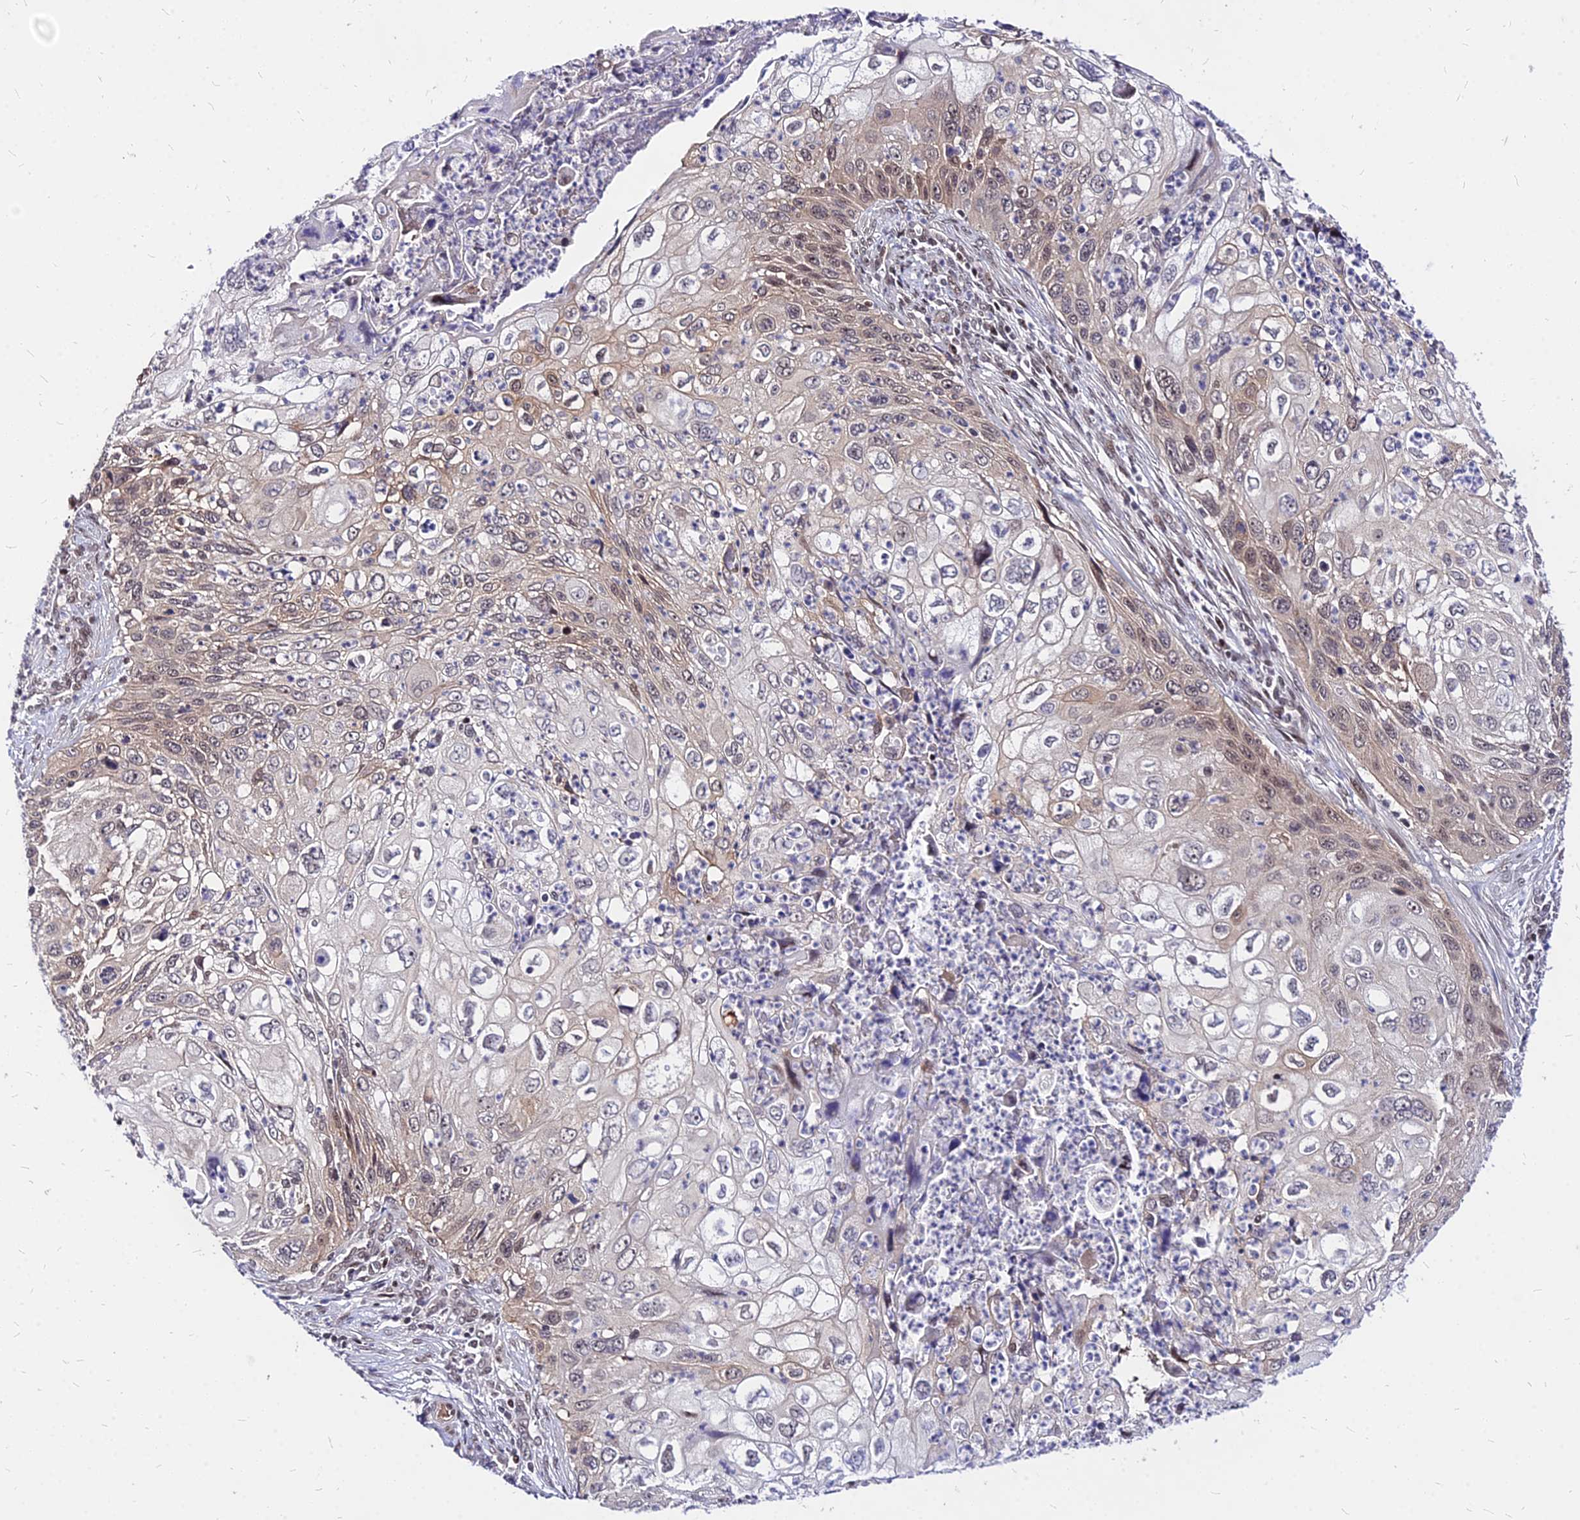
{"staining": {"intensity": "weak", "quantity": "25%-75%", "location": "cytoplasmic/membranous,nuclear"}, "tissue": "cervical cancer", "cell_type": "Tumor cells", "image_type": "cancer", "snomed": [{"axis": "morphology", "description": "Squamous cell carcinoma, NOS"}, {"axis": "topography", "description": "Cervix"}], "caption": "Approximately 25%-75% of tumor cells in cervical cancer (squamous cell carcinoma) exhibit weak cytoplasmic/membranous and nuclear protein positivity as visualized by brown immunohistochemical staining.", "gene": "DDX55", "patient": {"sex": "female", "age": 70}}